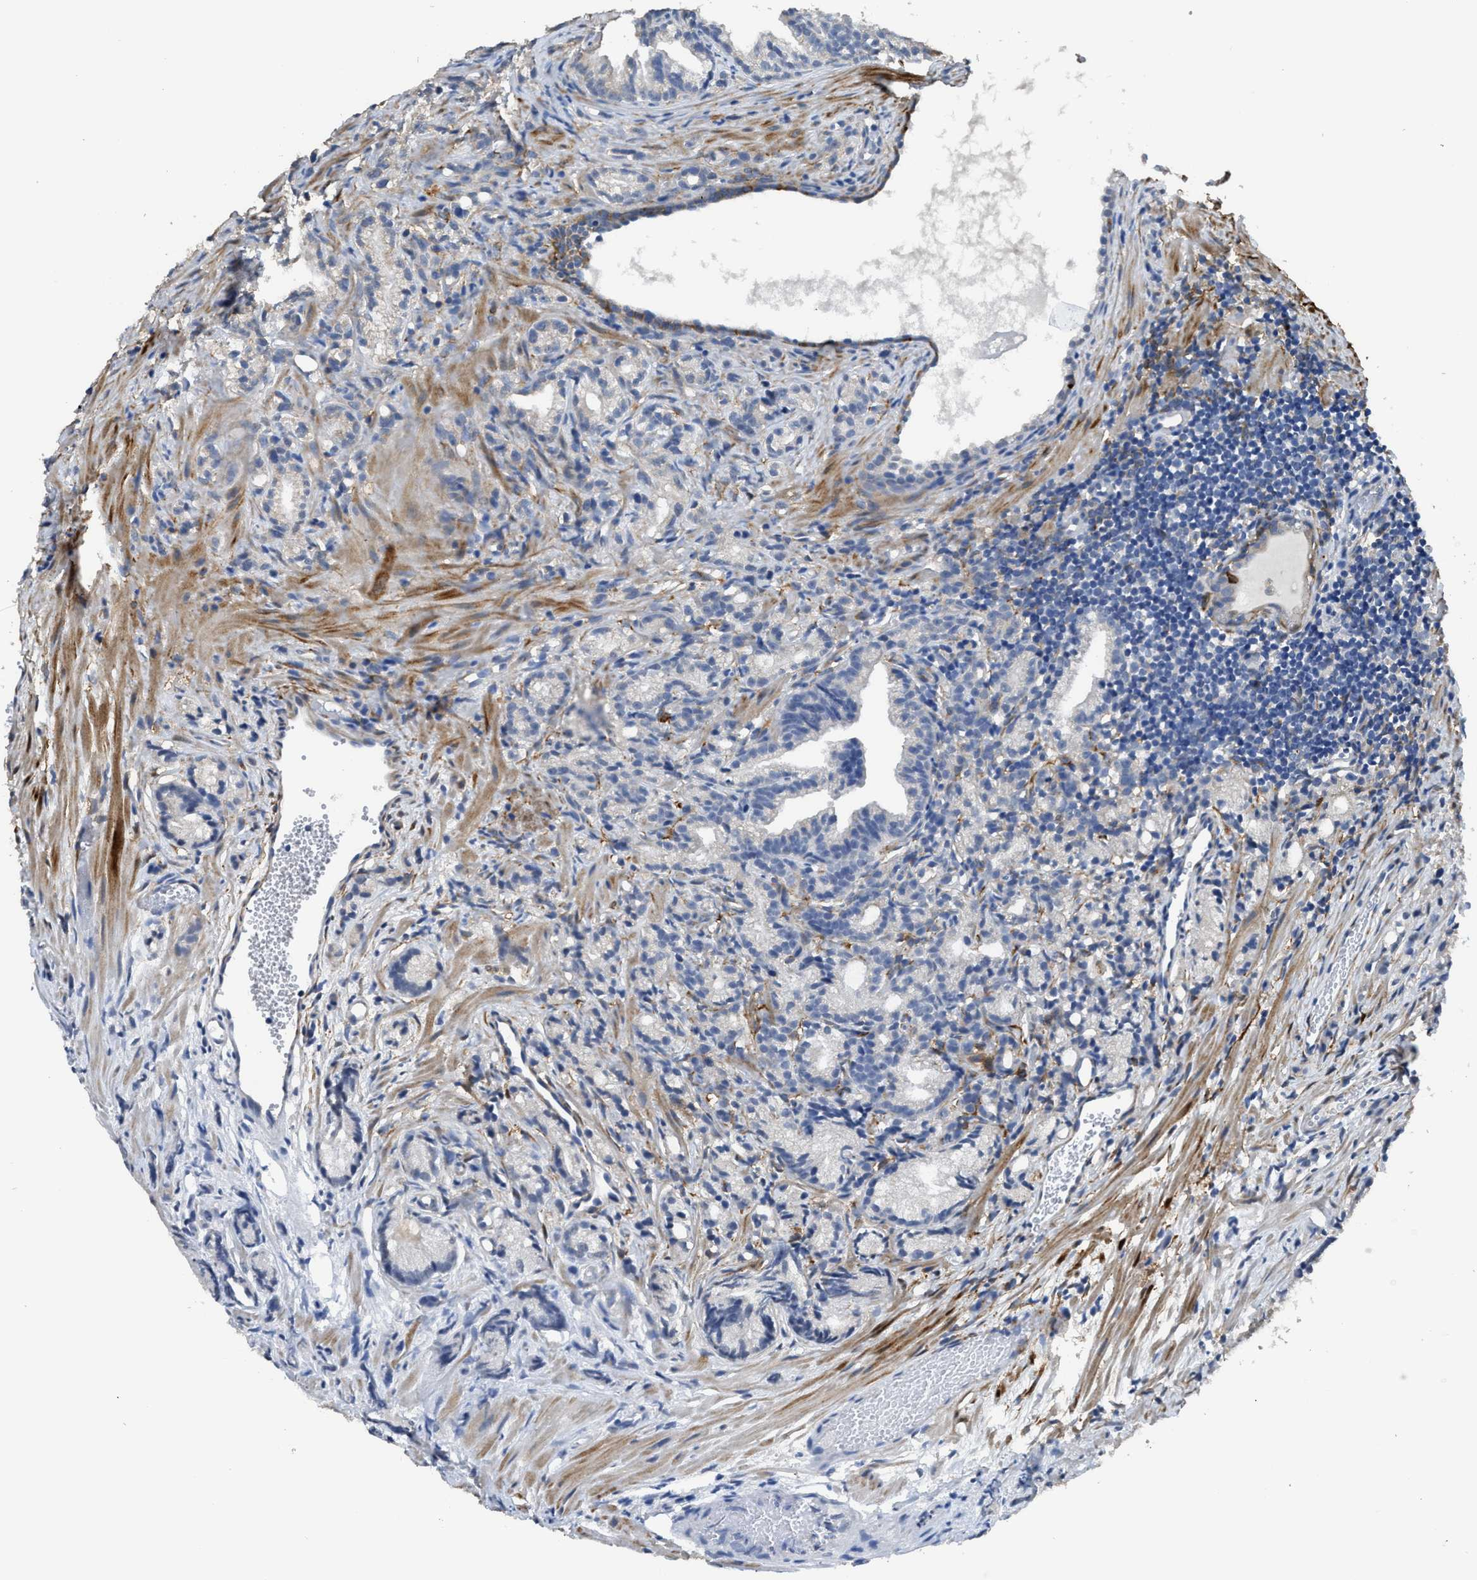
{"staining": {"intensity": "negative", "quantity": "none", "location": "none"}, "tissue": "prostate cancer", "cell_type": "Tumor cells", "image_type": "cancer", "snomed": [{"axis": "morphology", "description": "Adenocarcinoma, Low grade"}, {"axis": "topography", "description": "Prostate"}], "caption": "Human prostate cancer (low-grade adenocarcinoma) stained for a protein using immunohistochemistry exhibits no positivity in tumor cells.", "gene": "ZSWIM5", "patient": {"sex": "male", "age": 89}}